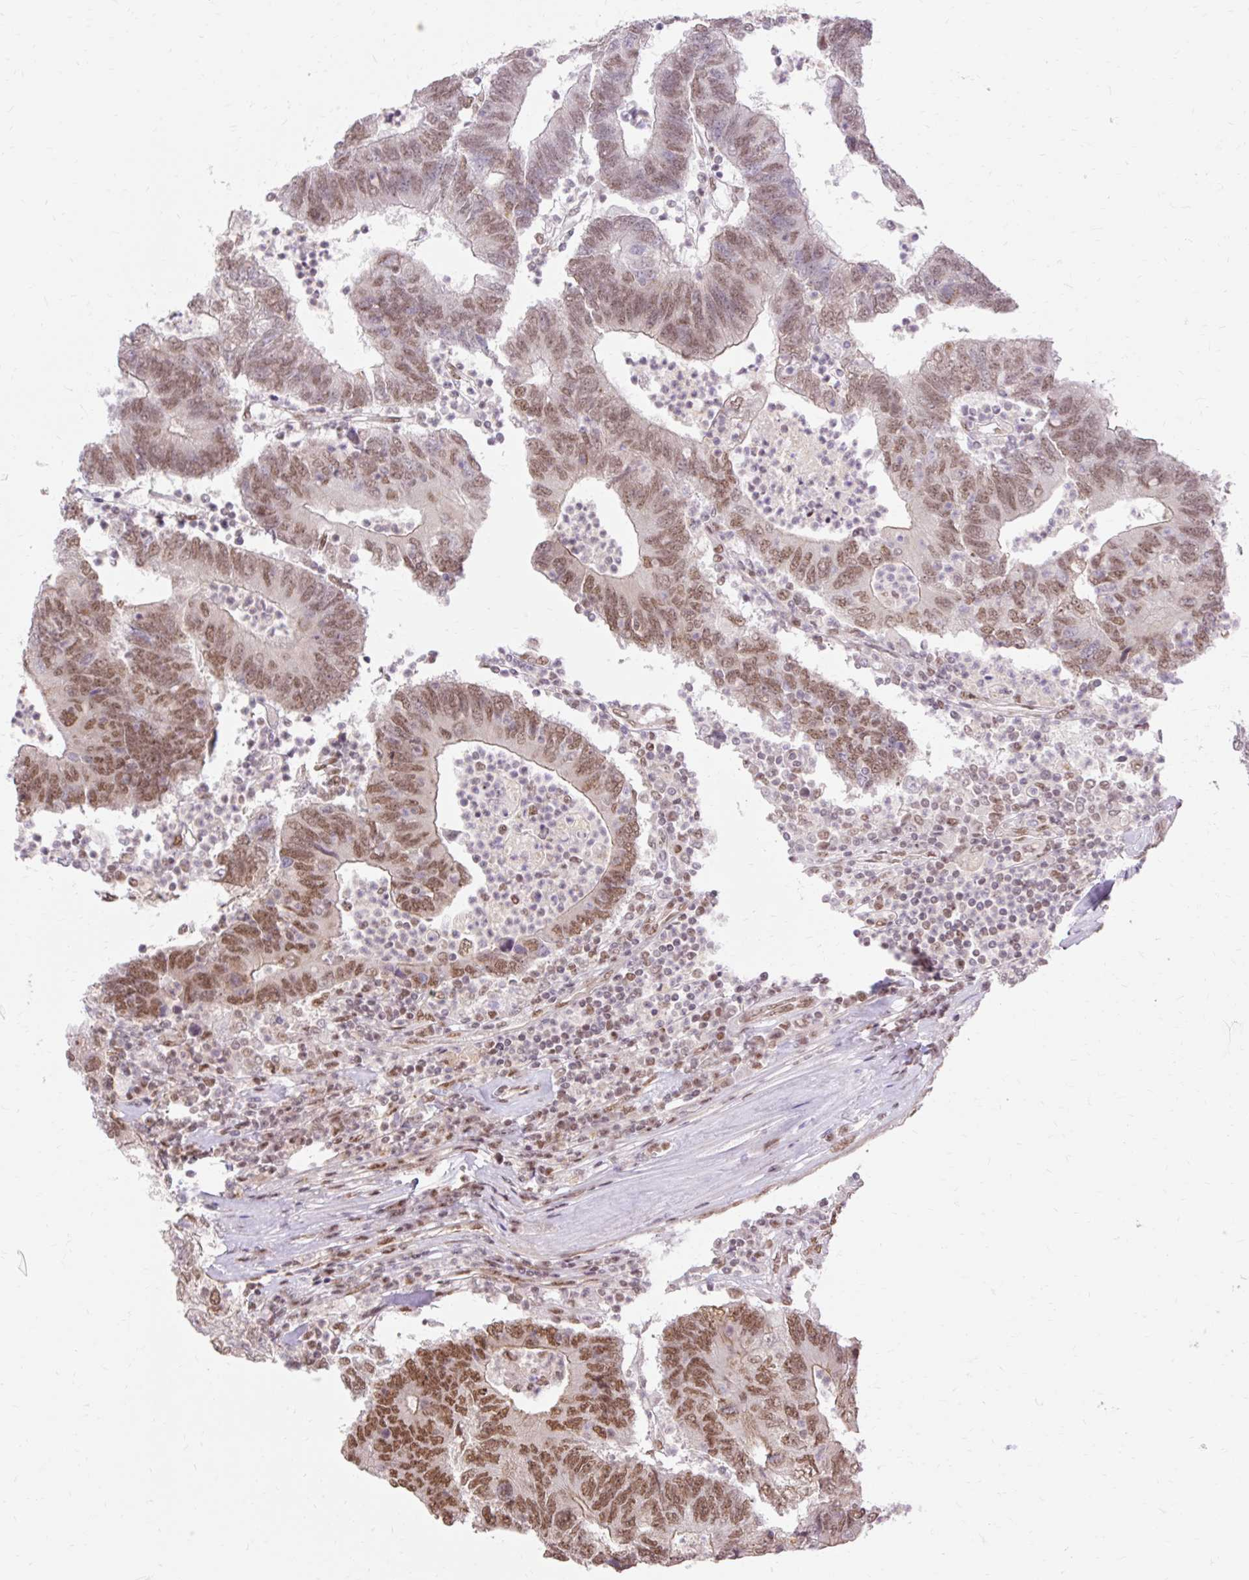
{"staining": {"intensity": "moderate", "quantity": ">75%", "location": "cytoplasmic/membranous,nuclear"}, "tissue": "colorectal cancer", "cell_type": "Tumor cells", "image_type": "cancer", "snomed": [{"axis": "morphology", "description": "Adenocarcinoma, NOS"}, {"axis": "topography", "description": "Colon"}], "caption": "An immunohistochemistry photomicrograph of tumor tissue is shown. Protein staining in brown highlights moderate cytoplasmic/membranous and nuclear positivity in colorectal cancer (adenocarcinoma) within tumor cells. The staining is performed using DAB (3,3'-diaminobenzidine) brown chromogen to label protein expression. The nuclei are counter-stained blue using hematoxylin.", "gene": "NPIPB12", "patient": {"sex": "female", "age": 48}}